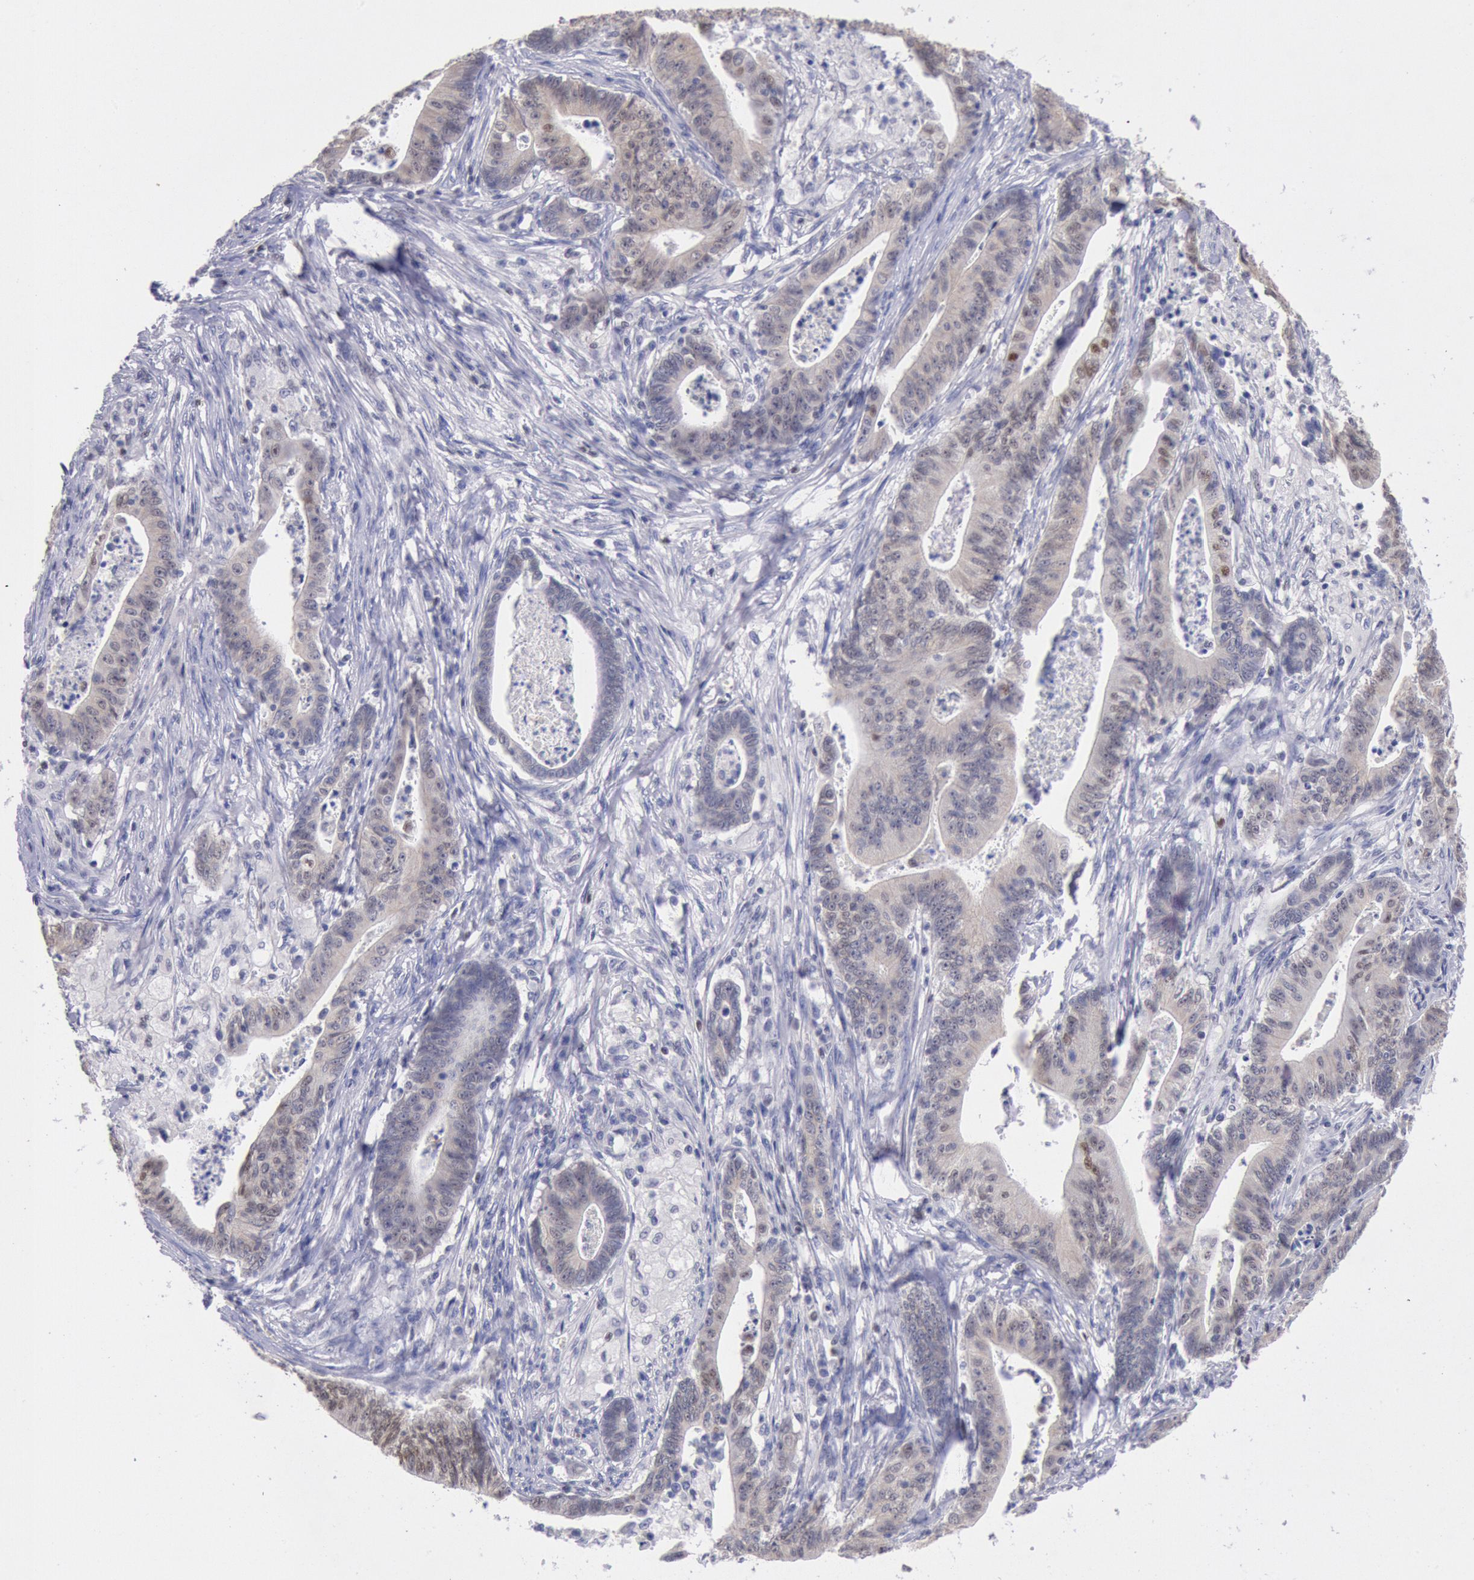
{"staining": {"intensity": "weak", "quantity": ">75%", "location": "cytoplasmic/membranous,nuclear"}, "tissue": "stomach cancer", "cell_type": "Tumor cells", "image_type": "cancer", "snomed": [{"axis": "morphology", "description": "Adenocarcinoma, NOS"}, {"axis": "topography", "description": "Stomach, lower"}], "caption": "There is low levels of weak cytoplasmic/membranous and nuclear staining in tumor cells of stomach adenocarcinoma, as demonstrated by immunohistochemical staining (brown color).", "gene": "RPS6KA5", "patient": {"sex": "female", "age": 86}}